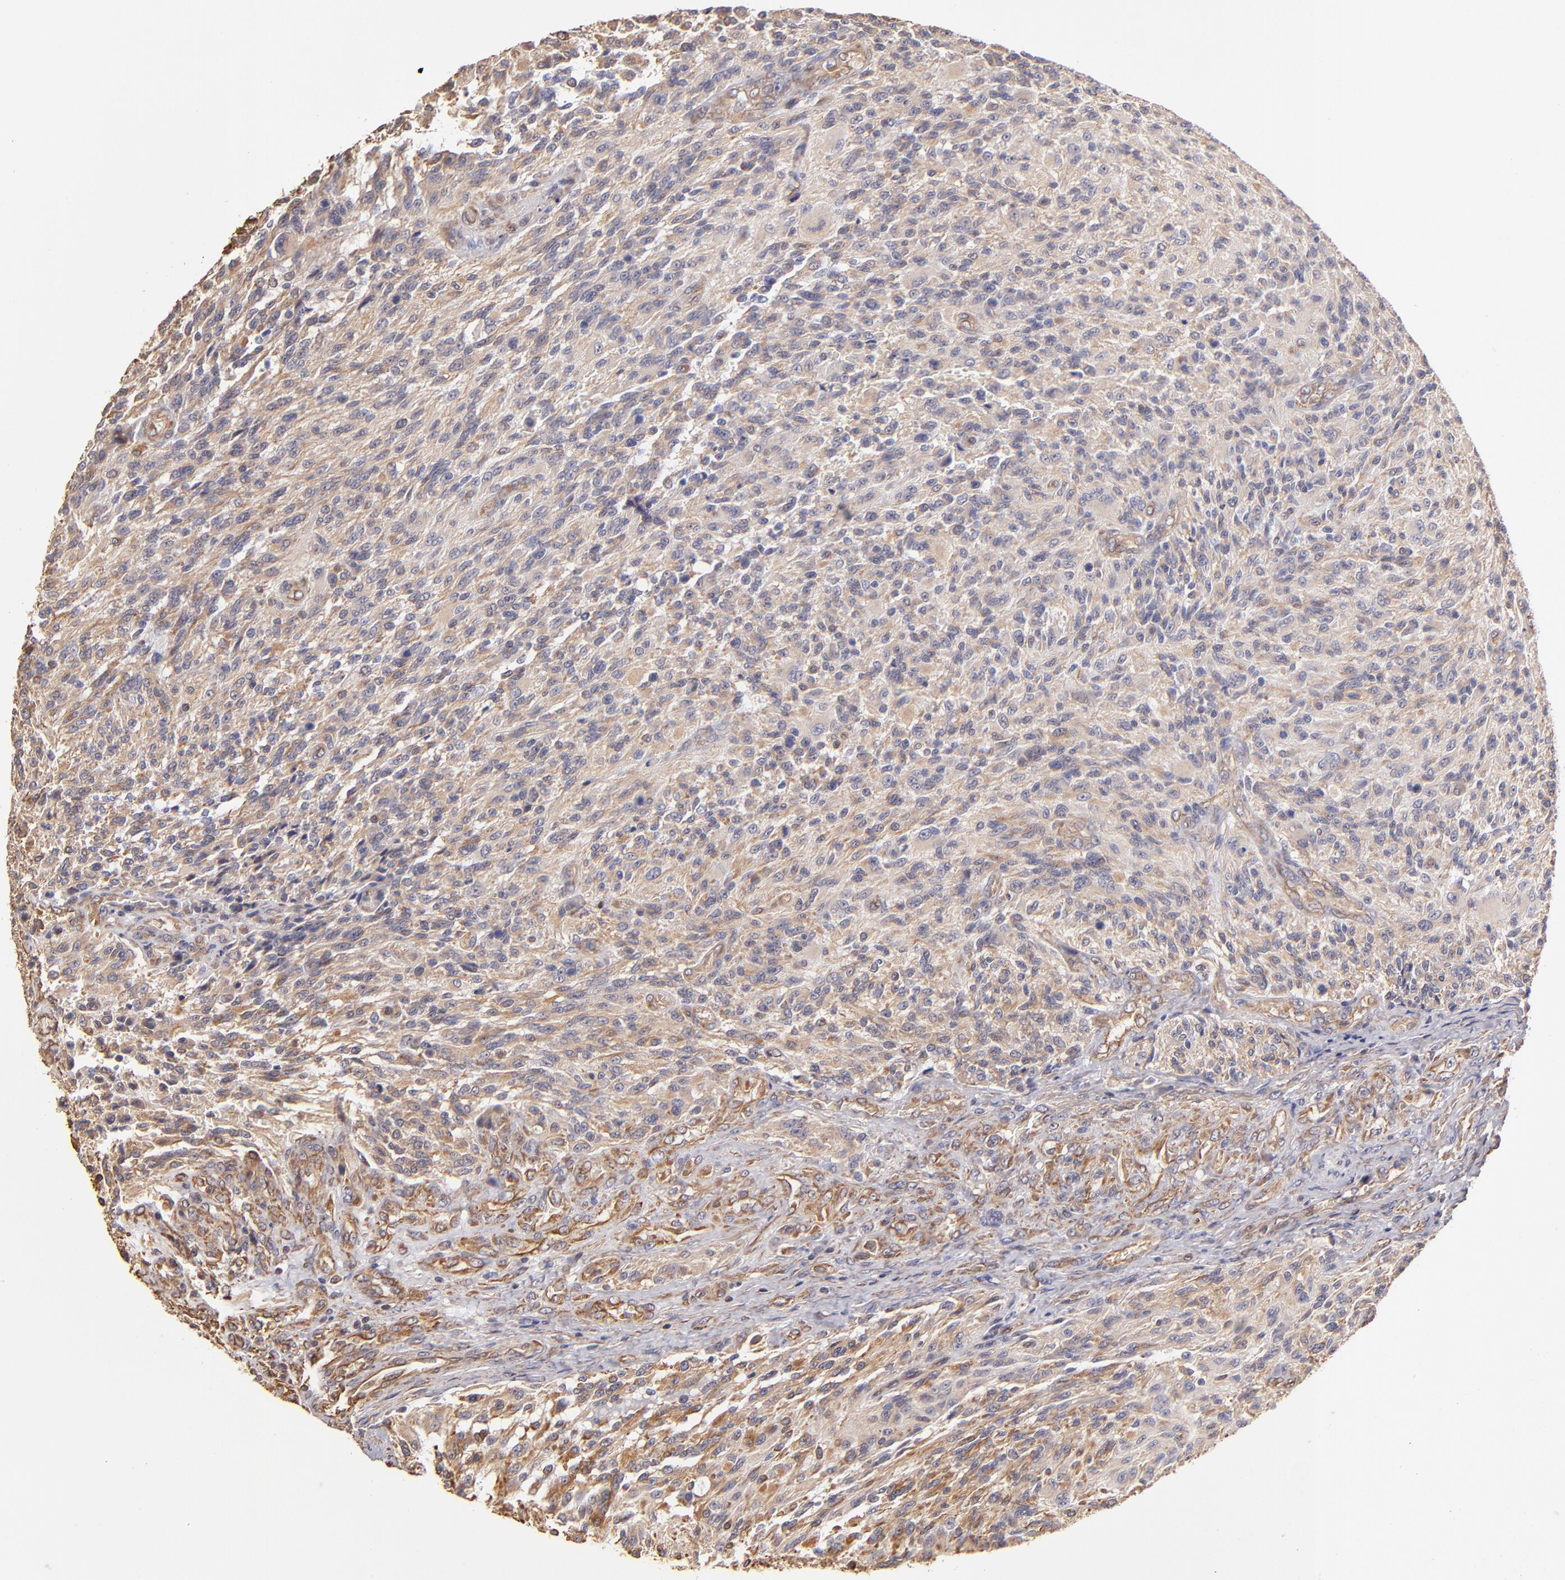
{"staining": {"intensity": "weak", "quantity": ">75%", "location": "cytoplasmic/membranous"}, "tissue": "glioma", "cell_type": "Tumor cells", "image_type": "cancer", "snomed": [{"axis": "morphology", "description": "Normal tissue, NOS"}, {"axis": "morphology", "description": "Glioma, malignant, High grade"}, {"axis": "topography", "description": "Cerebral cortex"}], "caption": "Immunohistochemistry (DAB) staining of human malignant glioma (high-grade) demonstrates weak cytoplasmic/membranous protein expression in approximately >75% of tumor cells. Using DAB (3,3'-diaminobenzidine) (brown) and hematoxylin (blue) stains, captured at high magnification using brightfield microscopy.", "gene": "ABCC1", "patient": {"sex": "male", "age": 56}}